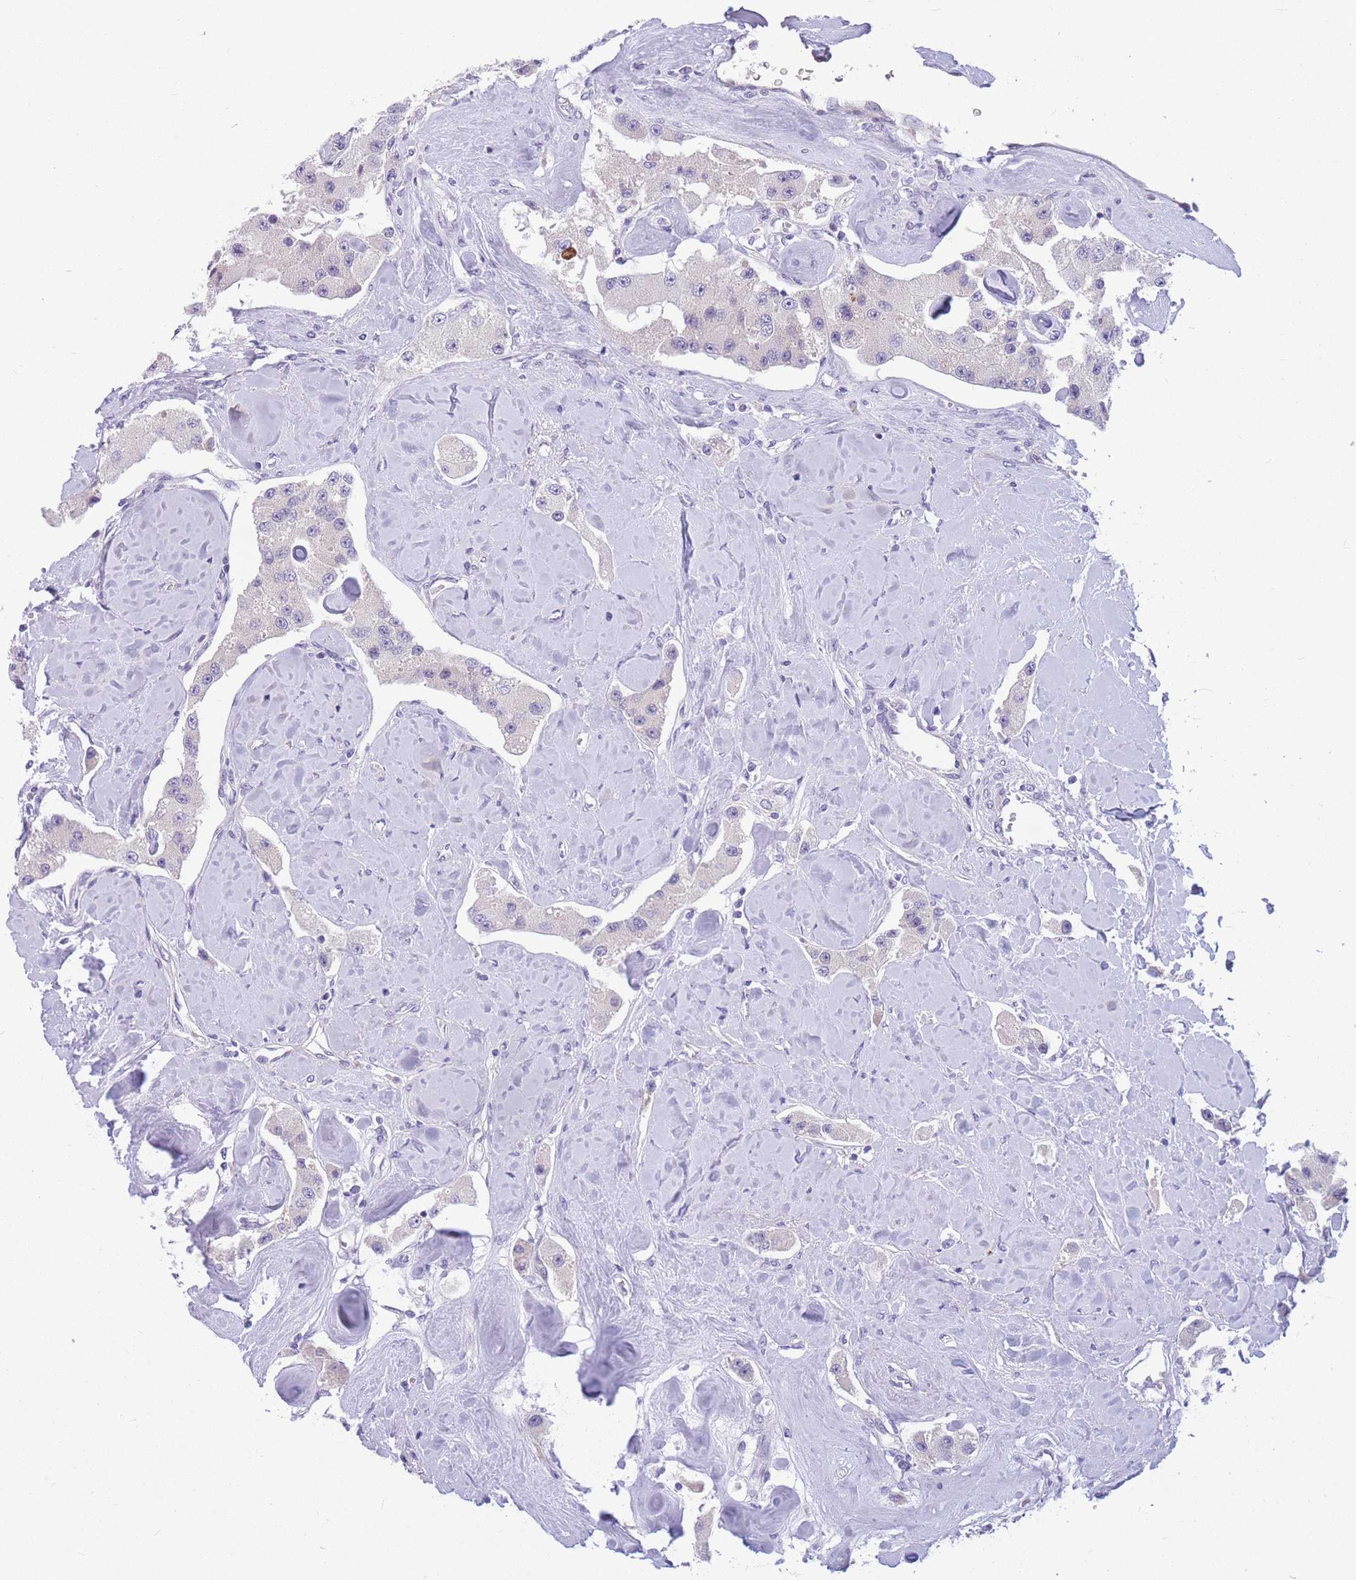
{"staining": {"intensity": "negative", "quantity": "none", "location": "none"}, "tissue": "carcinoid", "cell_type": "Tumor cells", "image_type": "cancer", "snomed": [{"axis": "morphology", "description": "Carcinoid, malignant, NOS"}, {"axis": "topography", "description": "Pancreas"}], "caption": "DAB immunohistochemical staining of human carcinoid shows no significant staining in tumor cells.", "gene": "DDX49", "patient": {"sex": "male", "age": 41}}